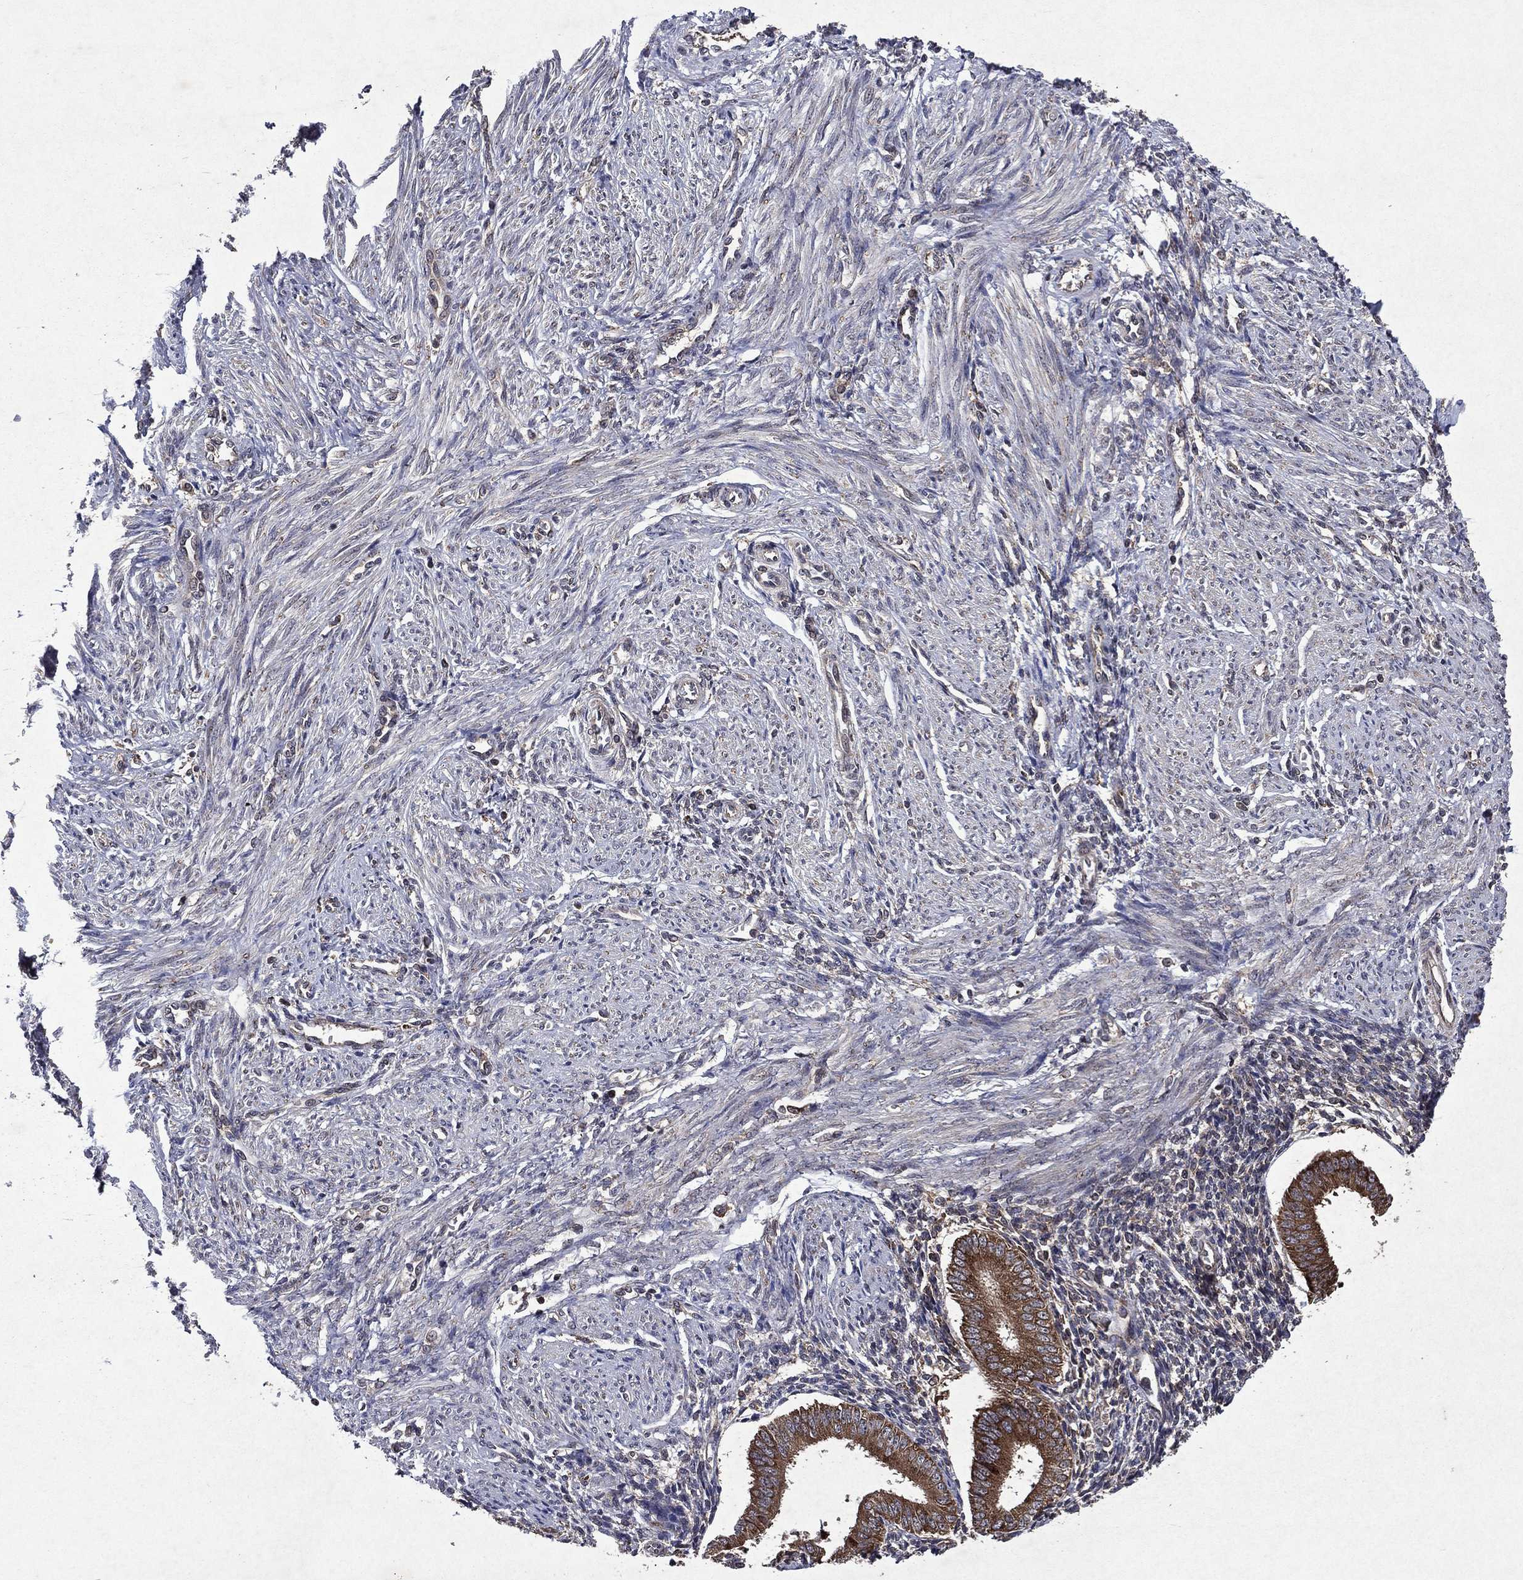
{"staining": {"intensity": "moderate", "quantity": "25%-75%", "location": "cytoplasmic/membranous"}, "tissue": "endometrium", "cell_type": "Cells in endometrial stroma", "image_type": "normal", "snomed": [{"axis": "morphology", "description": "Normal tissue, NOS"}, {"axis": "topography", "description": "Endometrium"}], "caption": "Protein staining by immunohistochemistry demonstrates moderate cytoplasmic/membranous positivity in about 25%-75% of cells in endometrial stroma in unremarkable endometrium. Ihc stains the protein in brown and the nuclei are stained blue.", "gene": "EIF2B4", "patient": {"sex": "female", "age": 39}}